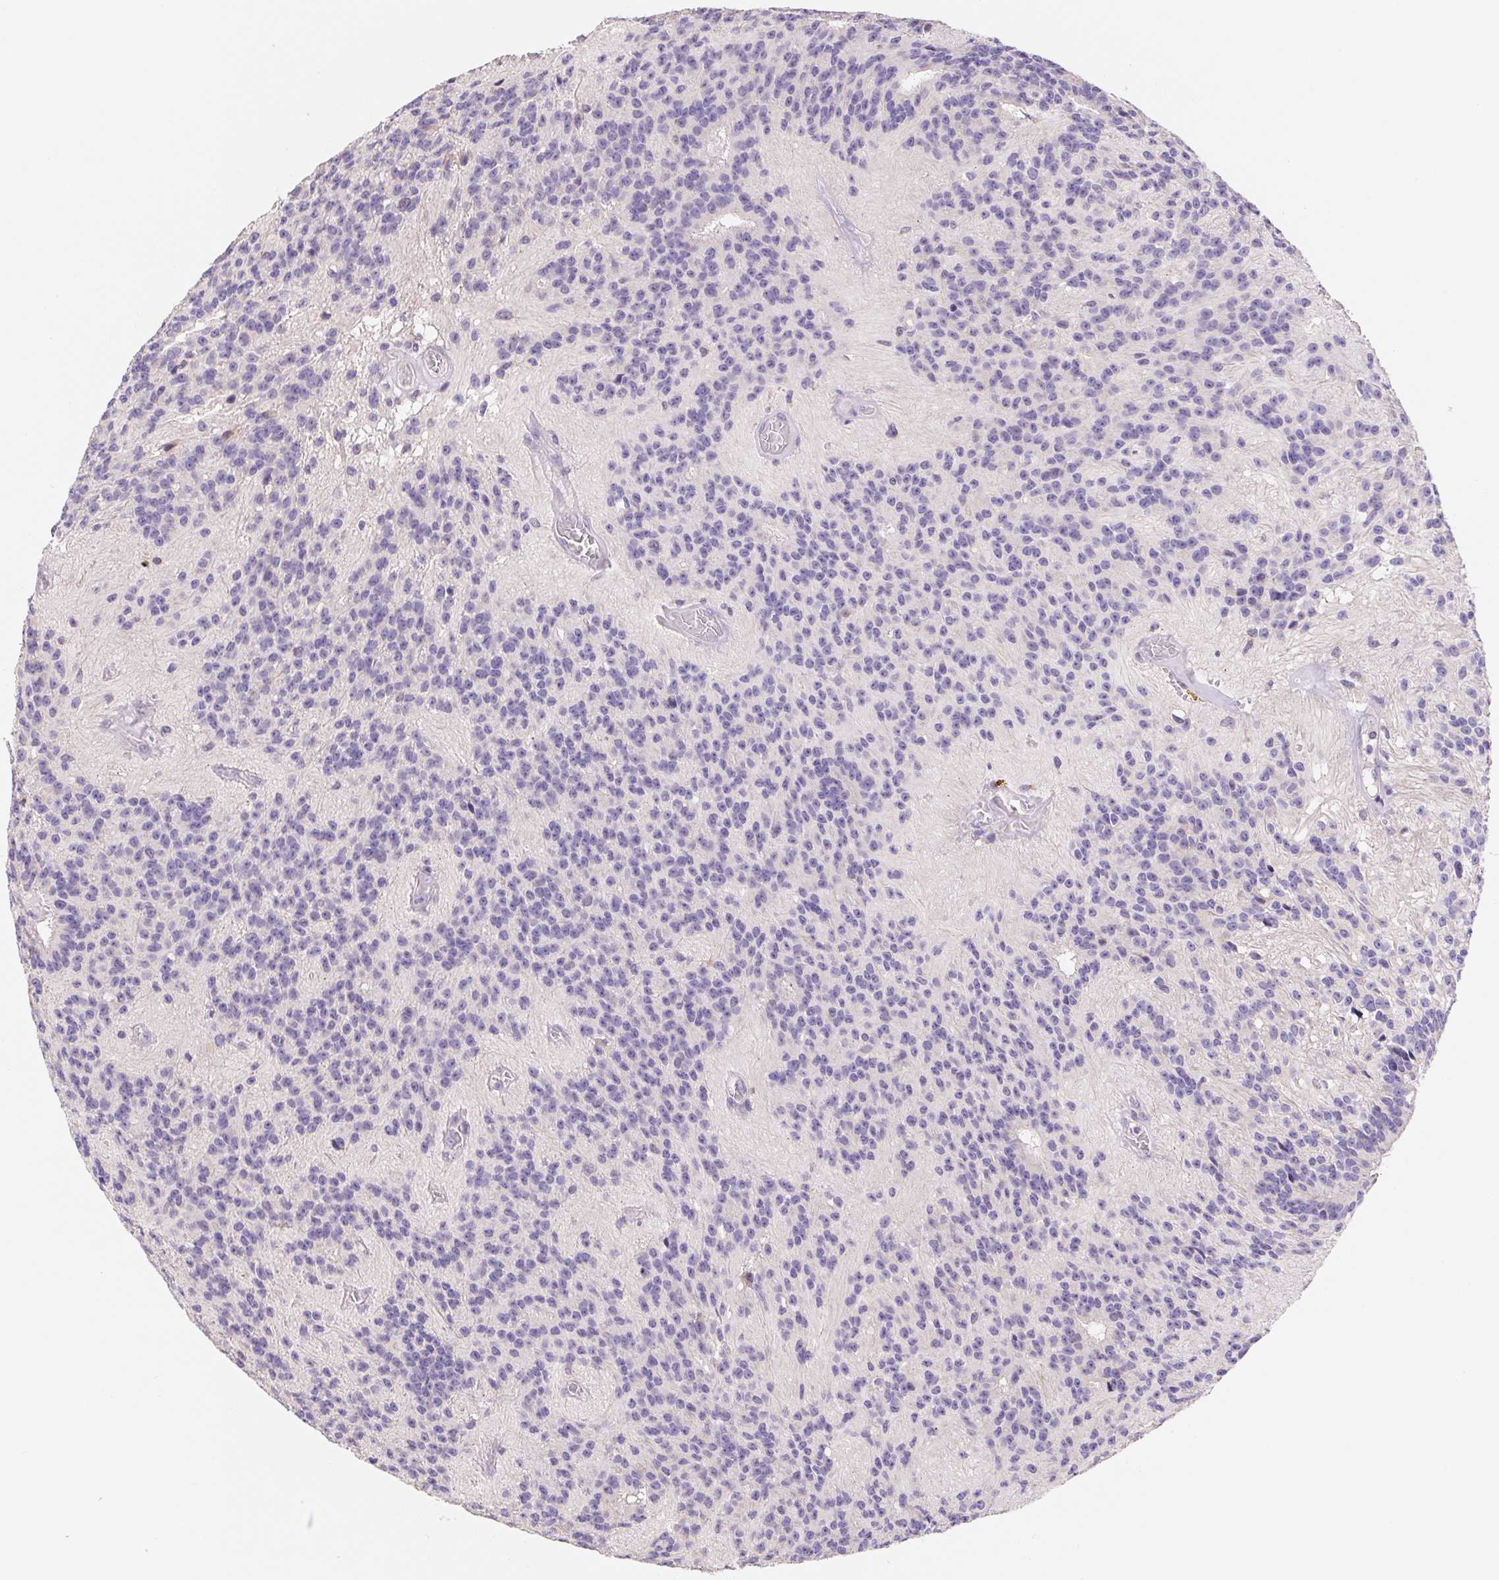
{"staining": {"intensity": "negative", "quantity": "none", "location": "none"}, "tissue": "glioma", "cell_type": "Tumor cells", "image_type": "cancer", "snomed": [{"axis": "morphology", "description": "Glioma, malignant, Low grade"}, {"axis": "topography", "description": "Brain"}], "caption": "There is no significant expression in tumor cells of low-grade glioma (malignant).", "gene": "FKBP6", "patient": {"sex": "male", "age": 31}}